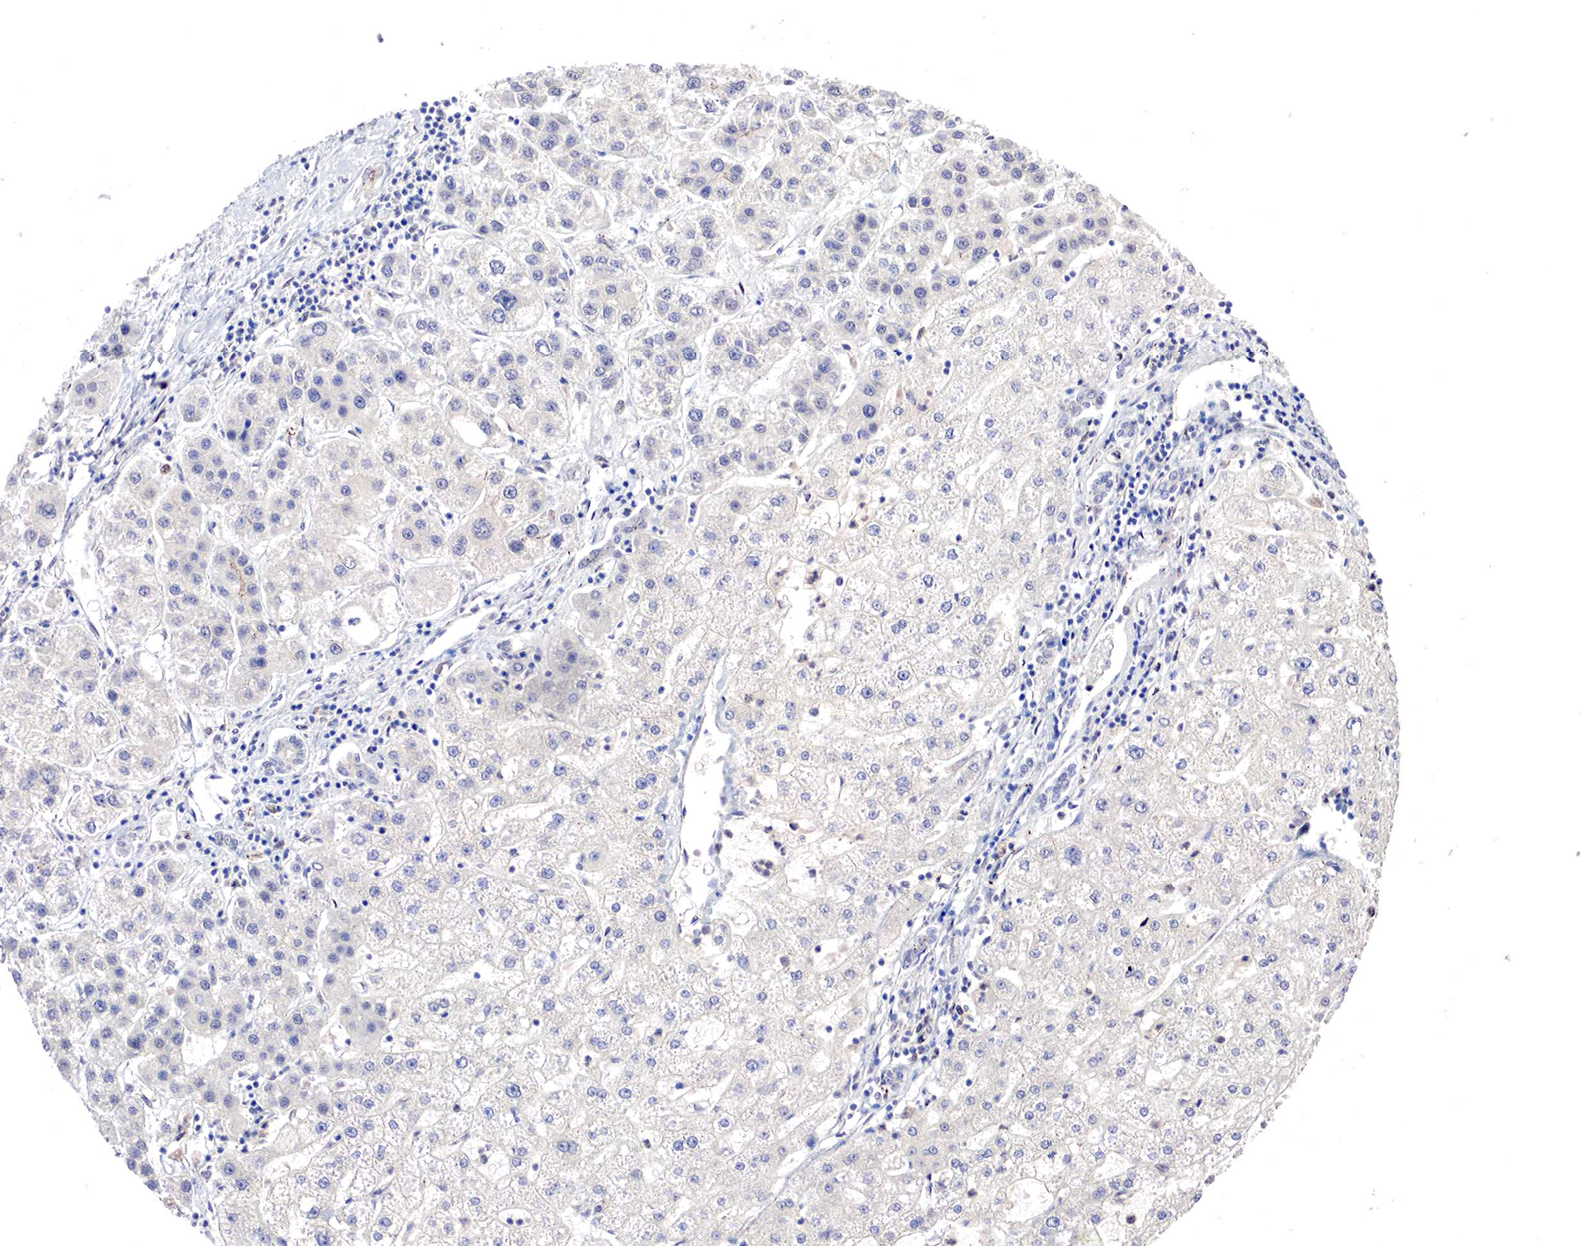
{"staining": {"intensity": "strong", "quantity": ">75%", "location": "cytoplasmic/membranous"}, "tissue": "liver cancer", "cell_type": "Tumor cells", "image_type": "cancer", "snomed": [{"axis": "morphology", "description": "Carcinoma, Hepatocellular, NOS"}, {"axis": "topography", "description": "Liver"}], "caption": "Liver cancer (hepatocellular carcinoma) stained with DAB (3,3'-diaminobenzidine) IHC shows high levels of strong cytoplasmic/membranous staining in approximately >75% of tumor cells. The protein is shown in brown color, while the nuclei are stained blue.", "gene": "DACH2", "patient": {"sex": "female", "age": 85}}